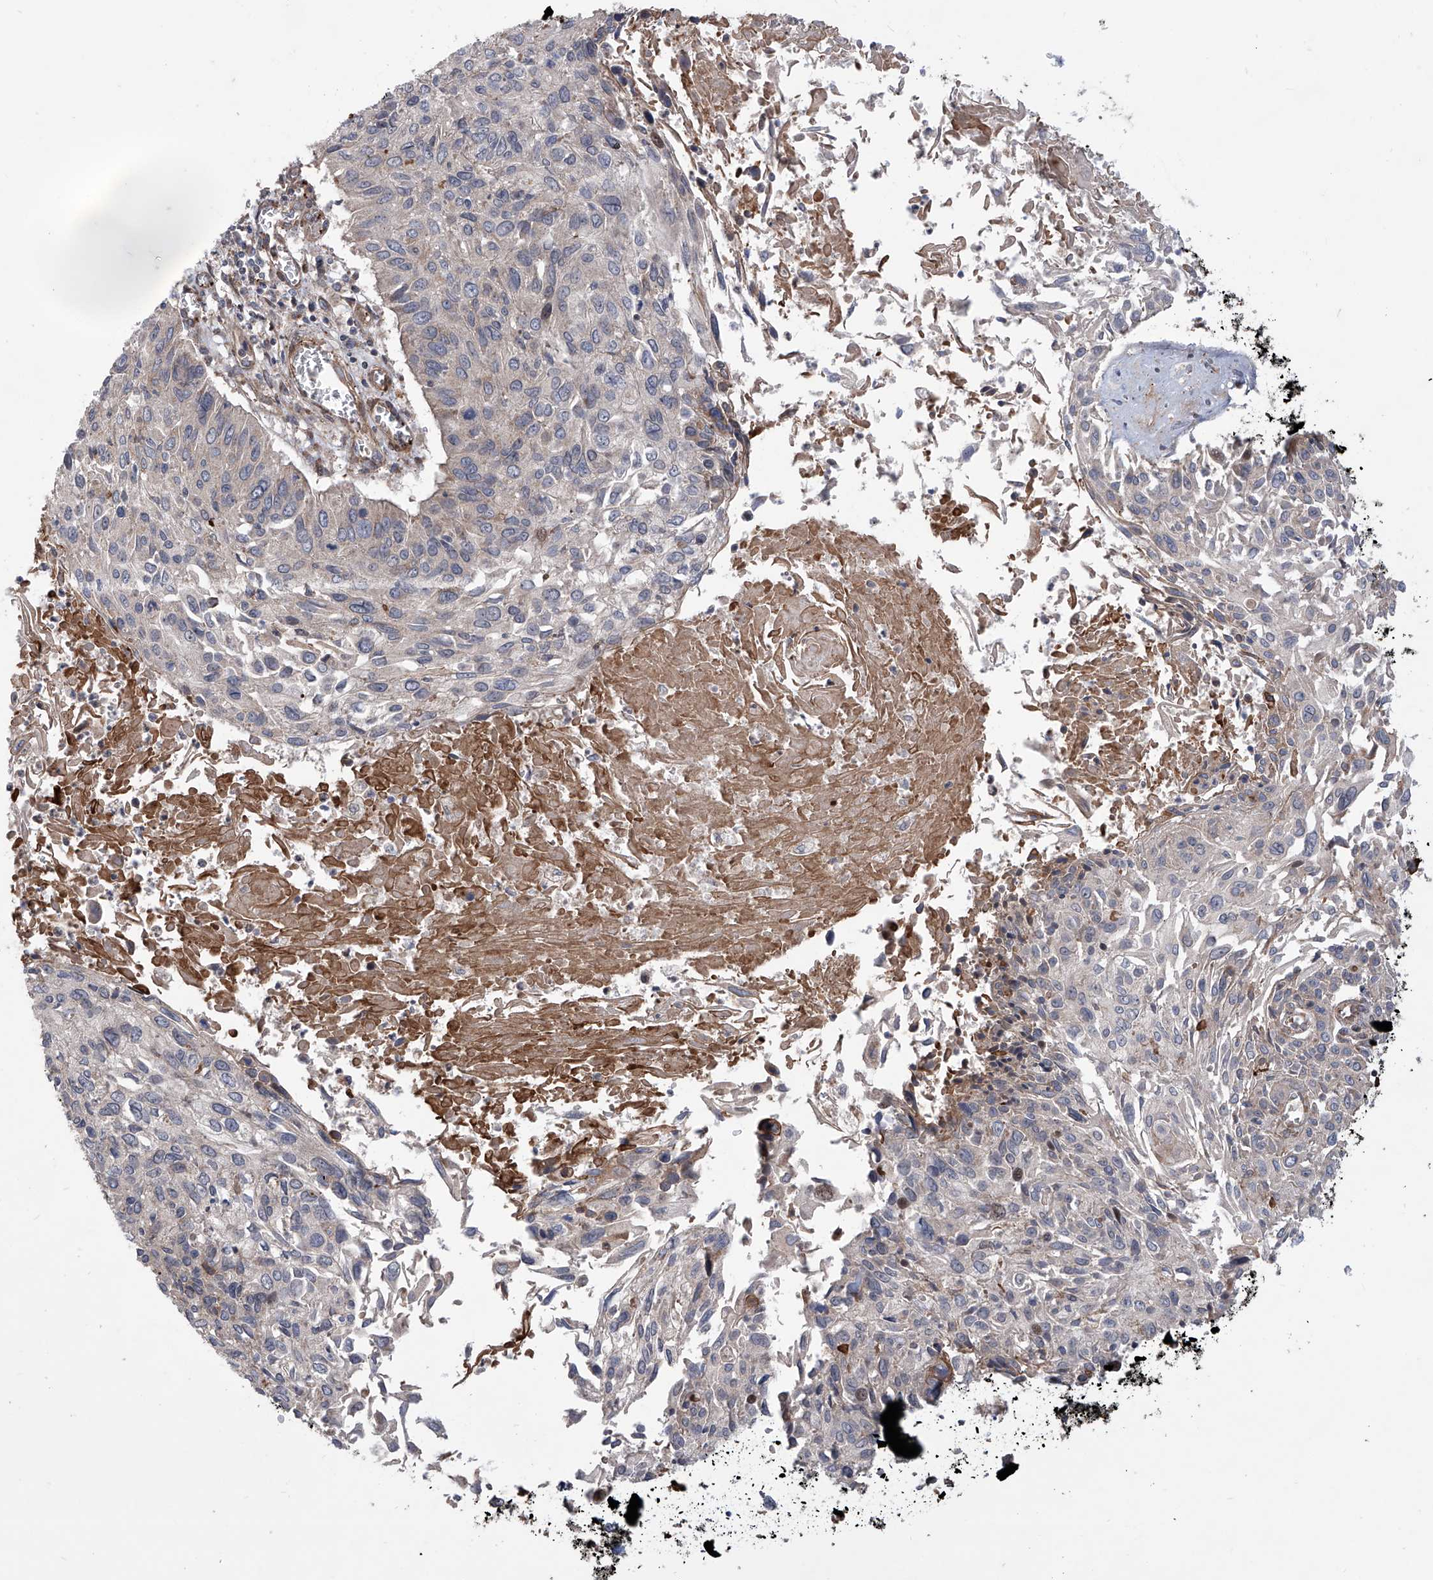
{"staining": {"intensity": "negative", "quantity": "none", "location": "none"}, "tissue": "cervical cancer", "cell_type": "Tumor cells", "image_type": "cancer", "snomed": [{"axis": "morphology", "description": "Squamous cell carcinoma, NOS"}, {"axis": "topography", "description": "Cervix"}], "caption": "Tumor cells show no significant protein positivity in cervical cancer.", "gene": "APAF1", "patient": {"sex": "female", "age": 51}}